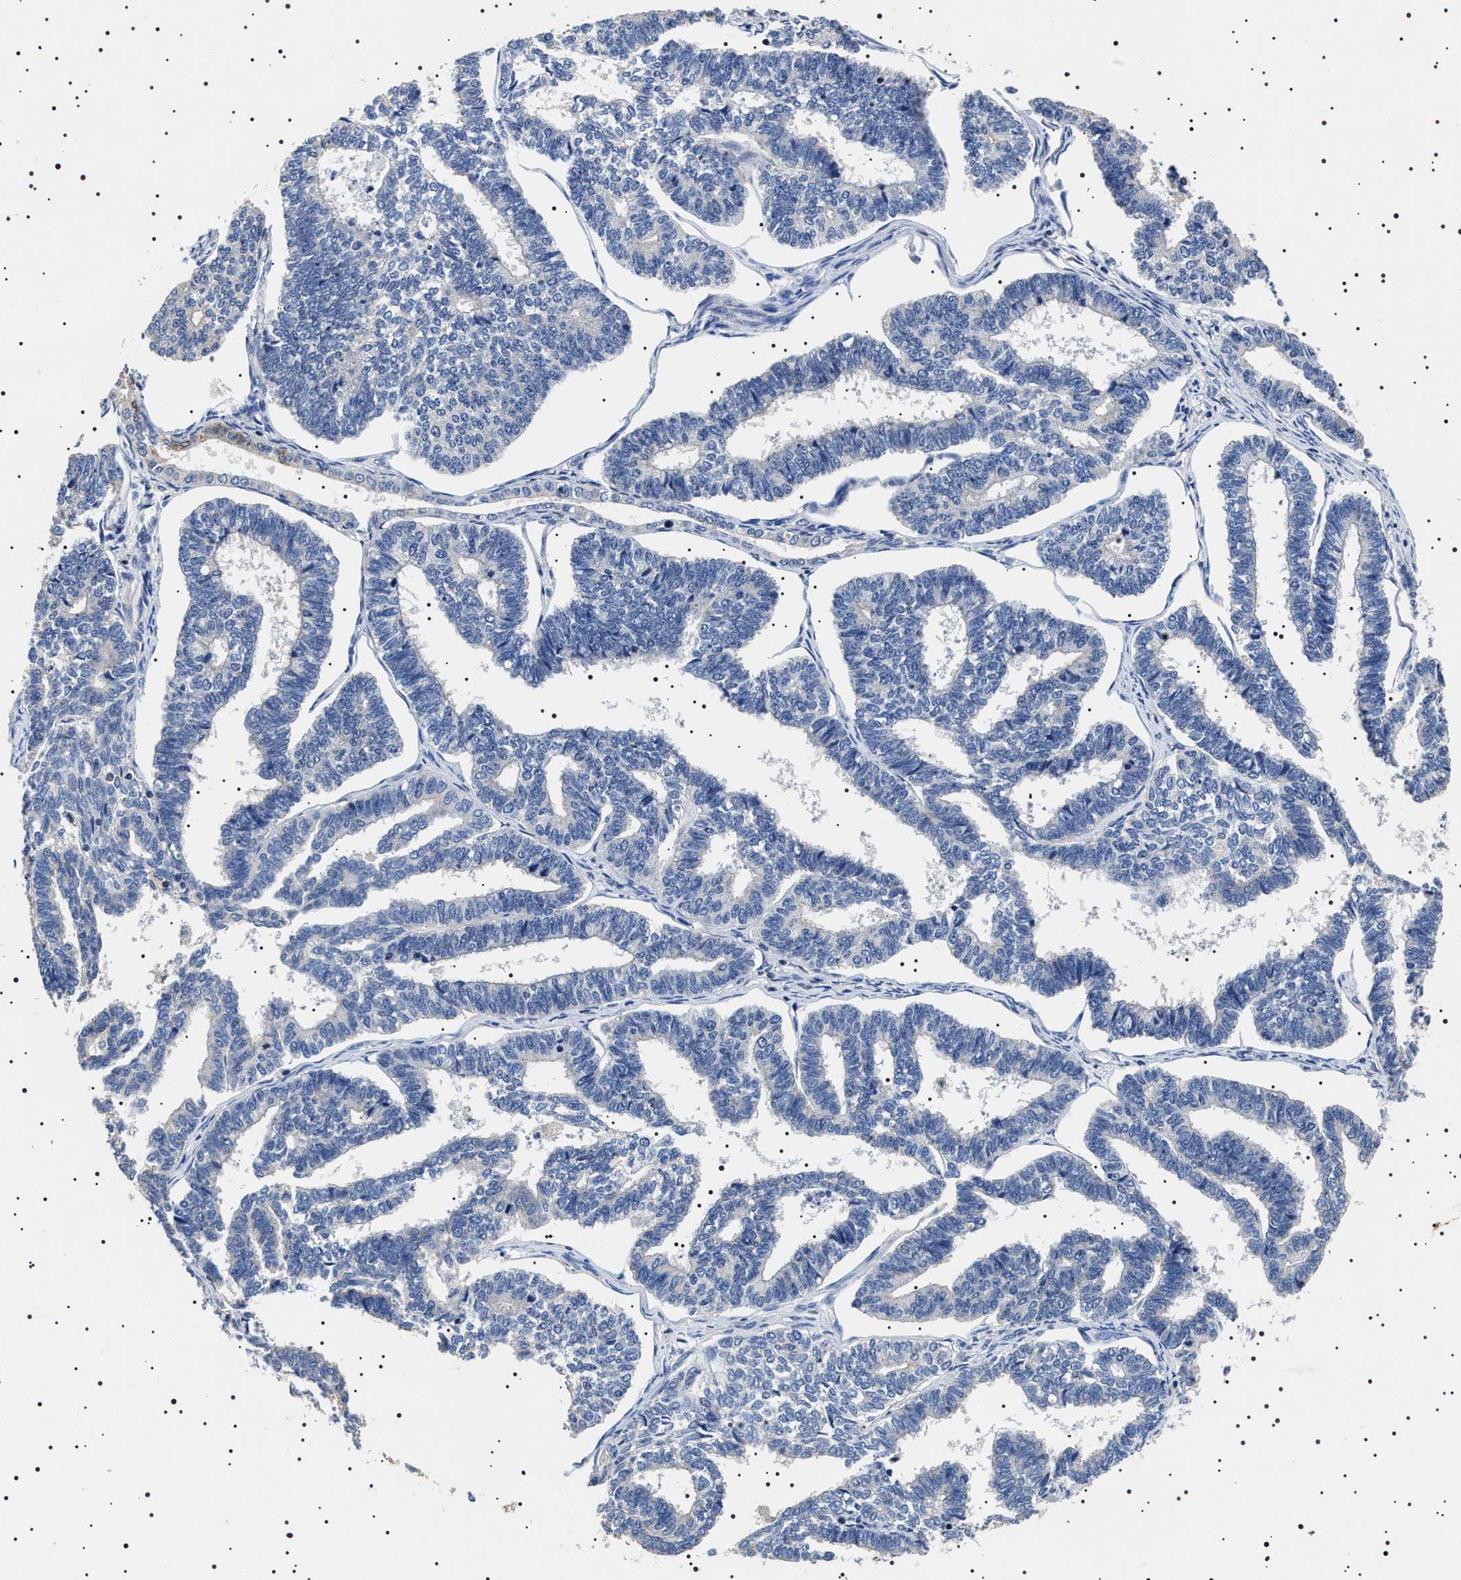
{"staining": {"intensity": "negative", "quantity": "none", "location": "none"}, "tissue": "endometrial cancer", "cell_type": "Tumor cells", "image_type": "cancer", "snomed": [{"axis": "morphology", "description": "Adenocarcinoma, NOS"}, {"axis": "topography", "description": "Endometrium"}], "caption": "The IHC image has no significant expression in tumor cells of endometrial adenocarcinoma tissue. The staining is performed using DAB (3,3'-diaminobenzidine) brown chromogen with nuclei counter-stained in using hematoxylin.", "gene": "SLC4A7", "patient": {"sex": "female", "age": 70}}